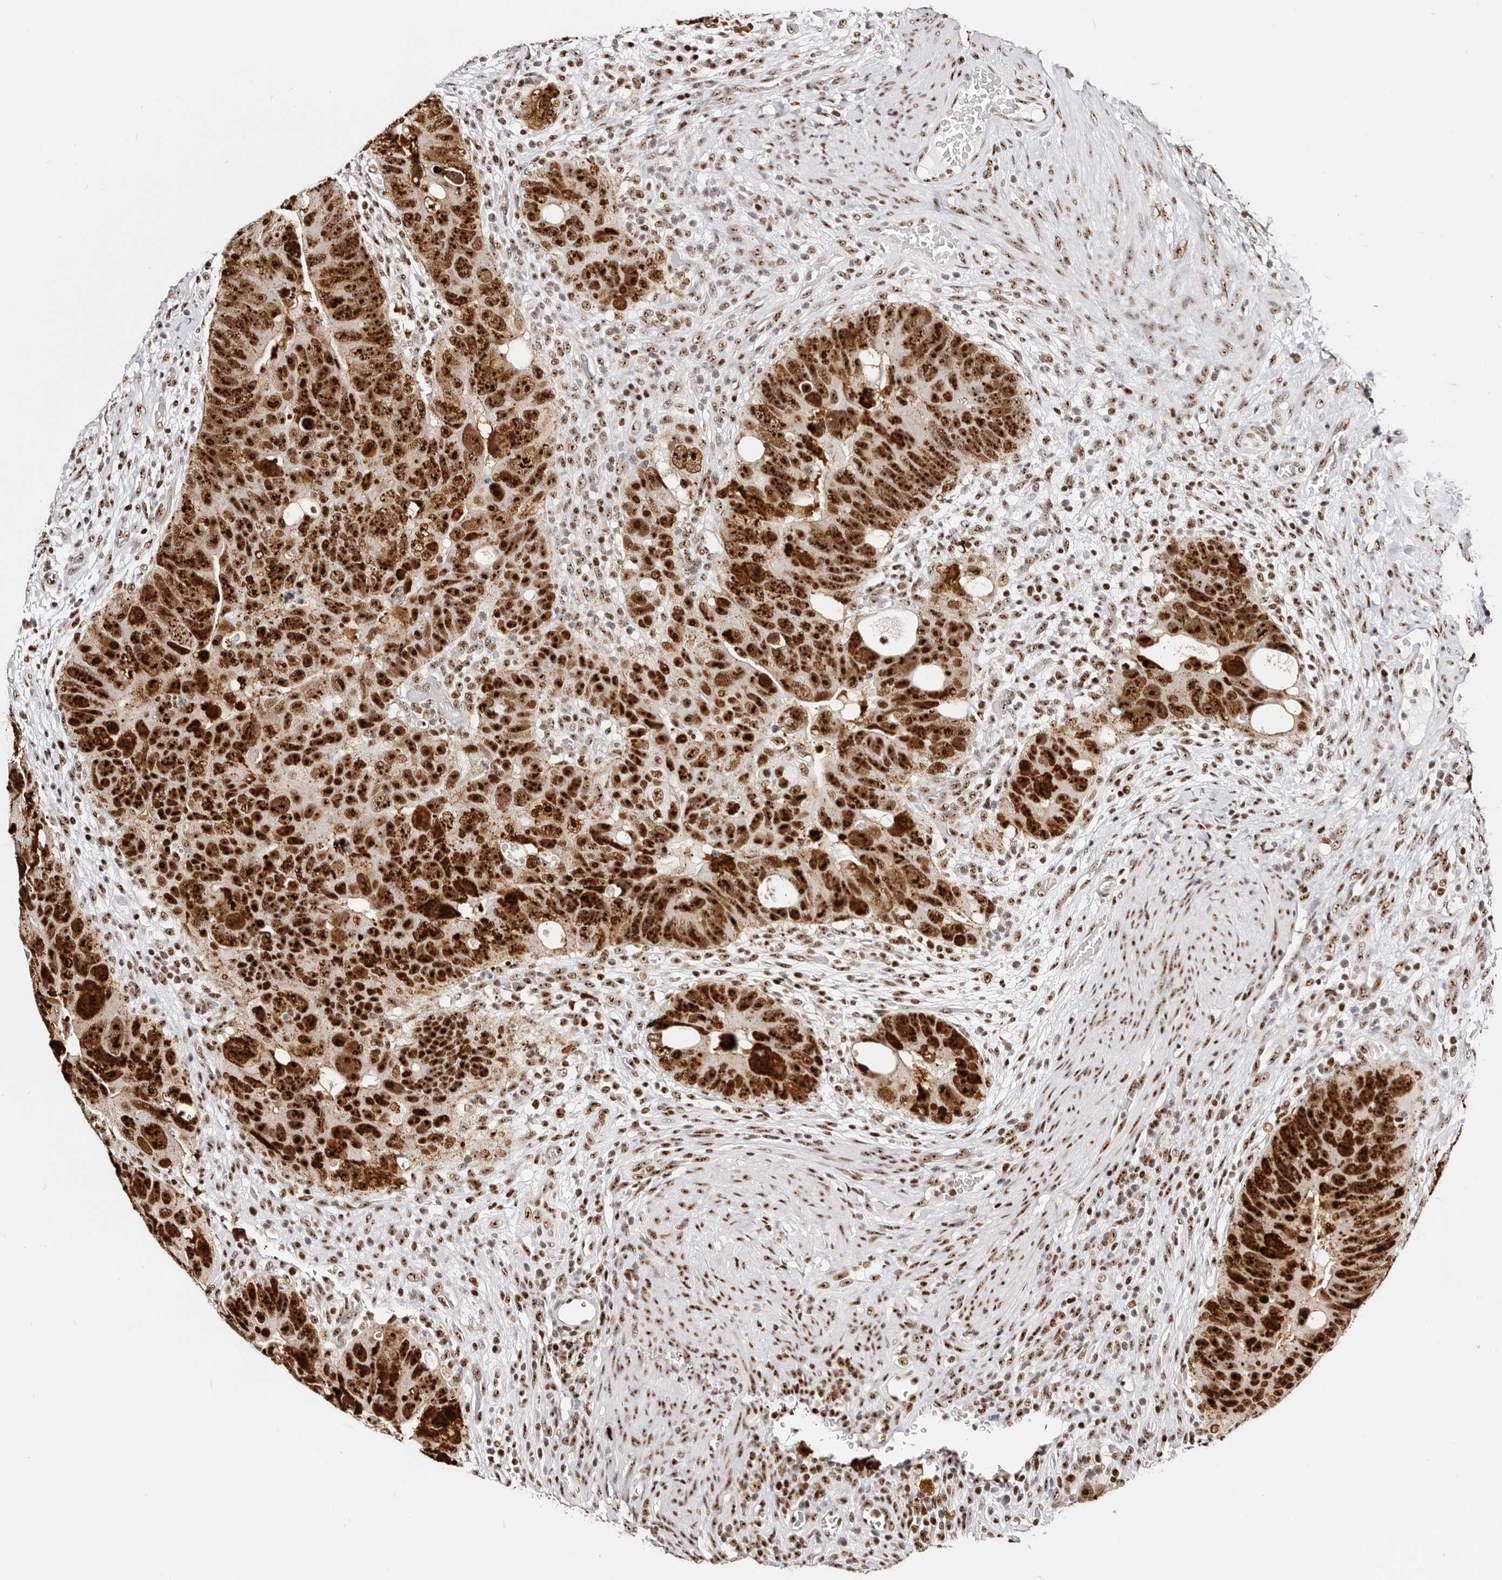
{"staining": {"intensity": "strong", "quantity": ">75%", "location": "nuclear"}, "tissue": "colorectal cancer", "cell_type": "Tumor cells", "image_type": "cancer", "snomed": [{"axis": "morphology", "description": "Adenocarcinoma, NOS"}, {"axis": "topography", "description": "Rectum"}], "caption": "Colorectal cancer (adenocarcinoma) stained with a brown dye exhibits strong nuclear positive positivity in approximately >75% of tumor cells.", "gene": "IQGAP3", "patient": {"sex": "male", "age": 59}}